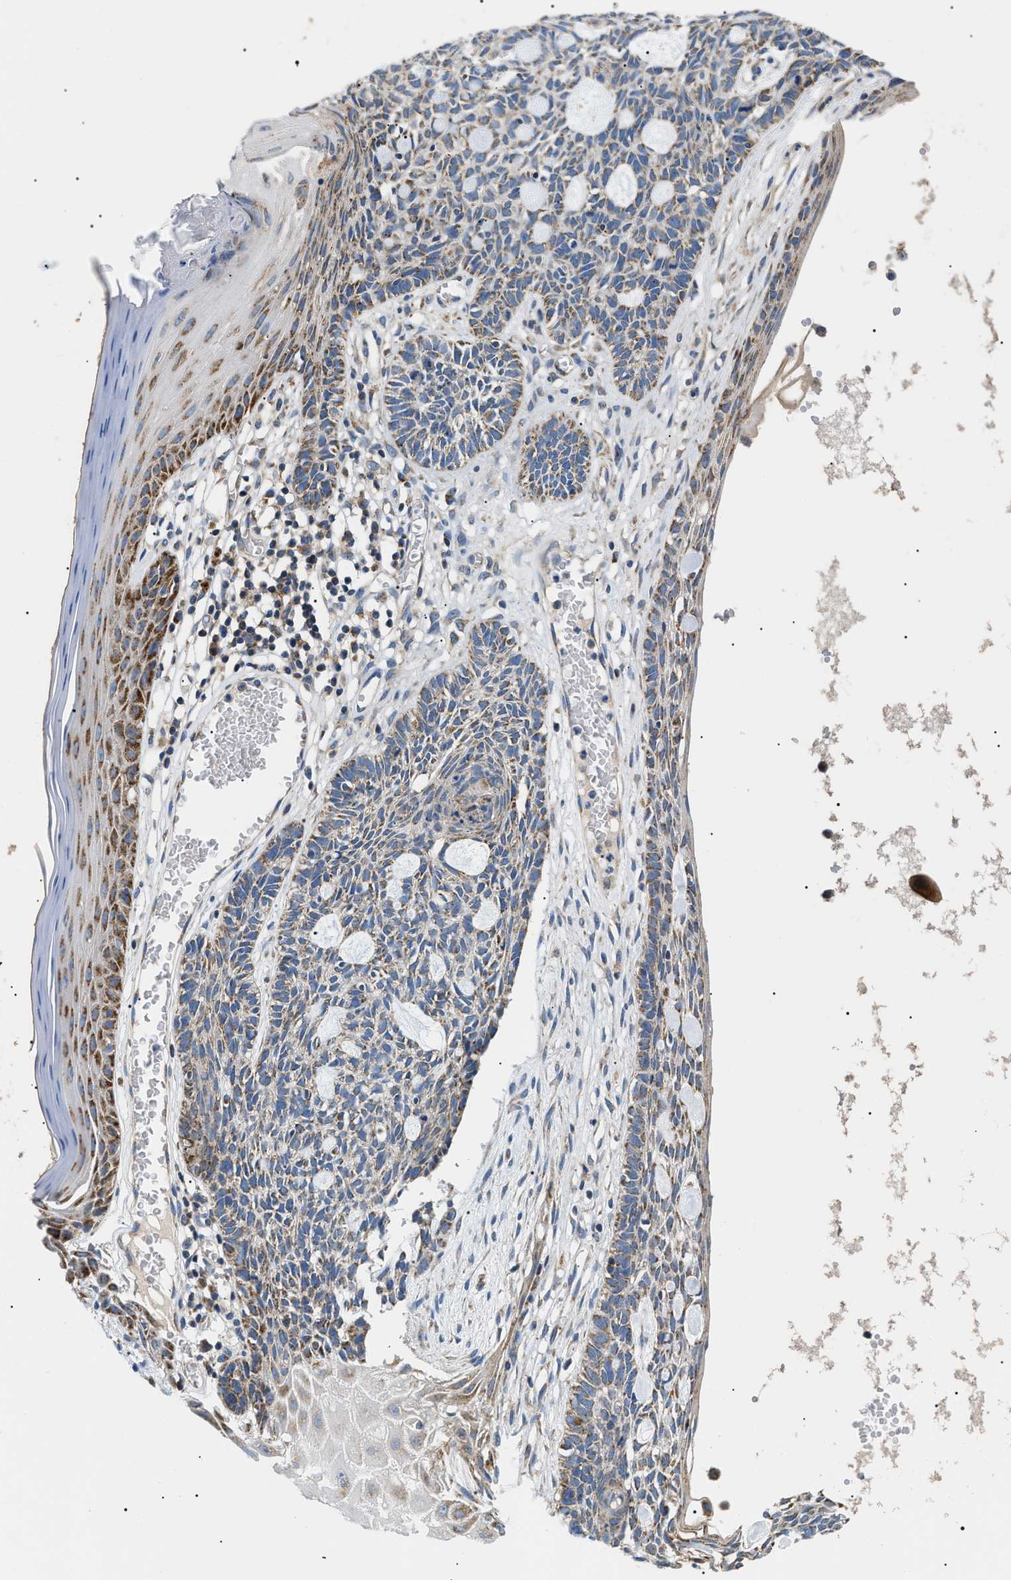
{"staining": {"intensity": "moderate", "quantity": ">75%", "location": "cytoplasmic/membranous"}, "tissue": "skin cancer", "cell_type": "Tumor cells", "image_type": "cancer", "snomed": [{"axis": "morphology", "description": "Basal cell carcinoma"}, {"axis": "topography", "description": "Skin"}], "caption": "Immunohistochemical staining of human skin cancer (basal cell carcinoma) reveals moderate cytoplasmic/membranous protein staining in approximately >75% of tumor cells. Nuclei are stained in blue.", "gene": "TOMM6", "patient": {"sex": "male", "age": 67}}